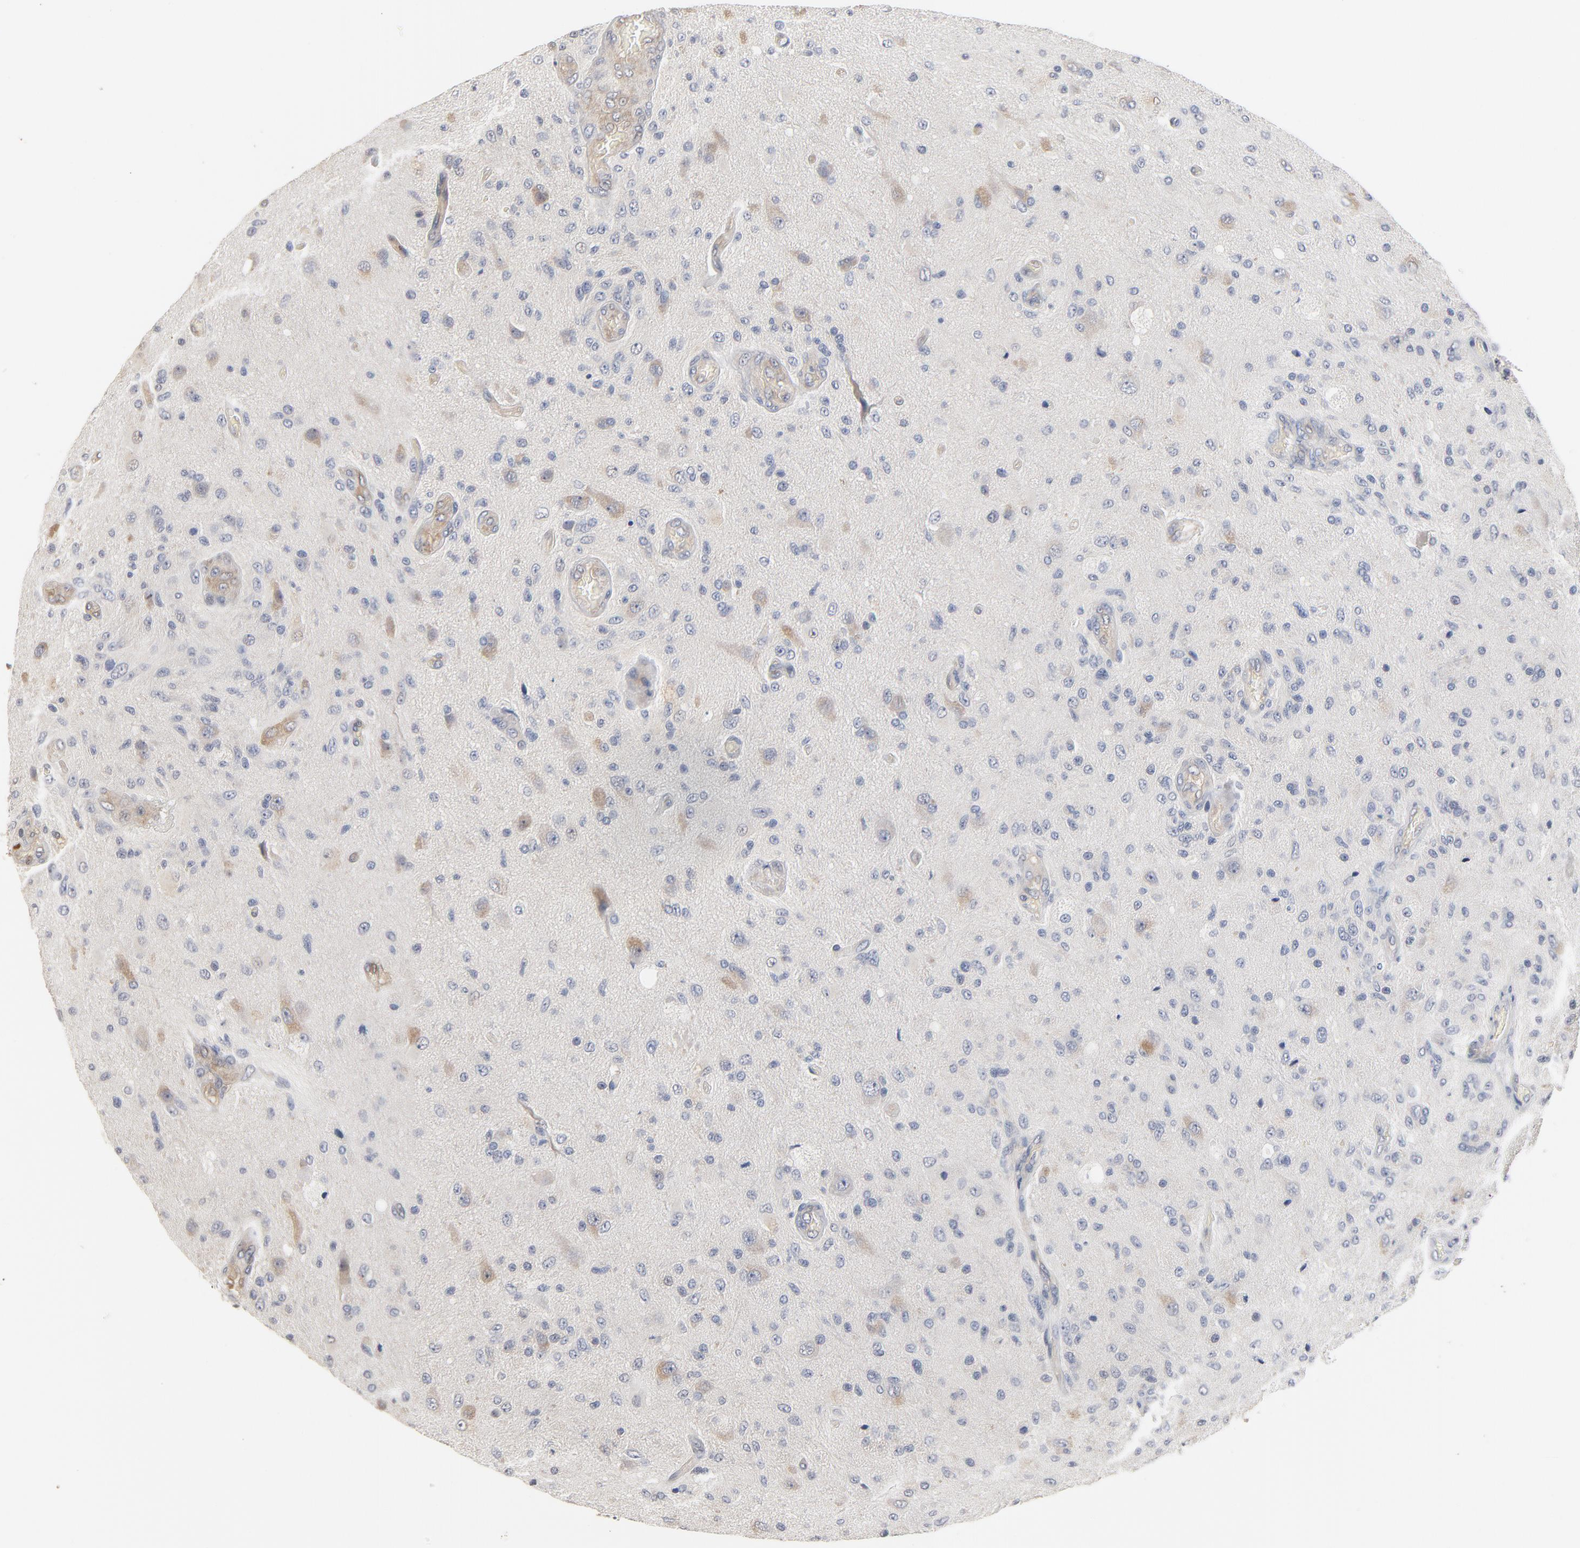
{"staining": {"intensity": "weak", "quantity": "<25%", "location": "cytoplasmic/membranous"}, "tissue": "glioma", "cell_type": "Tumor cells", "image_type": "cancer", "snomed": [{"axis": "morphology", "description": "Normal tissue, NOS"}, {"axis": "morphology", "description": "Glioma, malignant, High grade"}, {"axis": "topography", "description": "Cerebral cortex"}], "caption": "Immunohistochemical staining of human glioma shows no significant expression in tumor cells.", "gene": "EPCAM", "patient": {"sex": "male", "age": 77}}